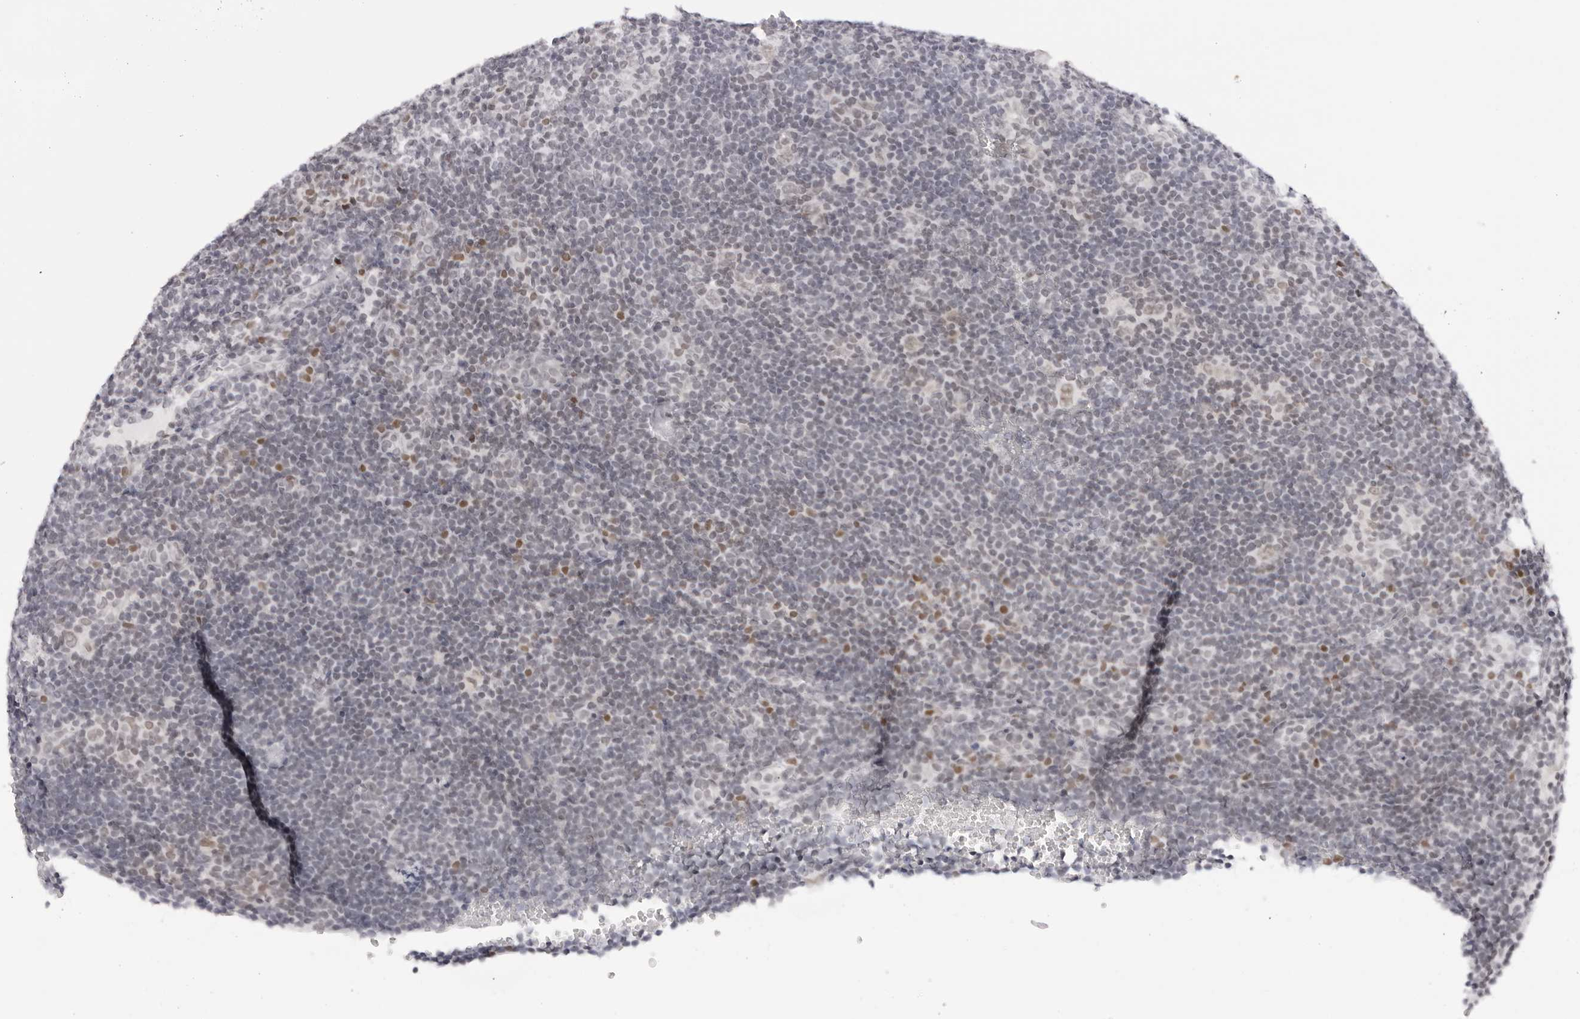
{"staining": {"intensity": "moderate", "quantity": "25%-75%", "location": "nuclear"}, "tissue": "lymphoma", "cell_type": "Tumor cells", "image_type": "cancer", "snomed": [{"axis": "morphology", "description": "Hodgkin's disease, NOS"}, {"axis": "topography", "description": "Lymph node"}], "caption": "IHC of Hodgkin's disease displays medium levels of moderate nuclear staining in approximately 25%-75% of tumor cells.", "gene": "MAFK", "patient": {"sex": "female", "age": 57}}